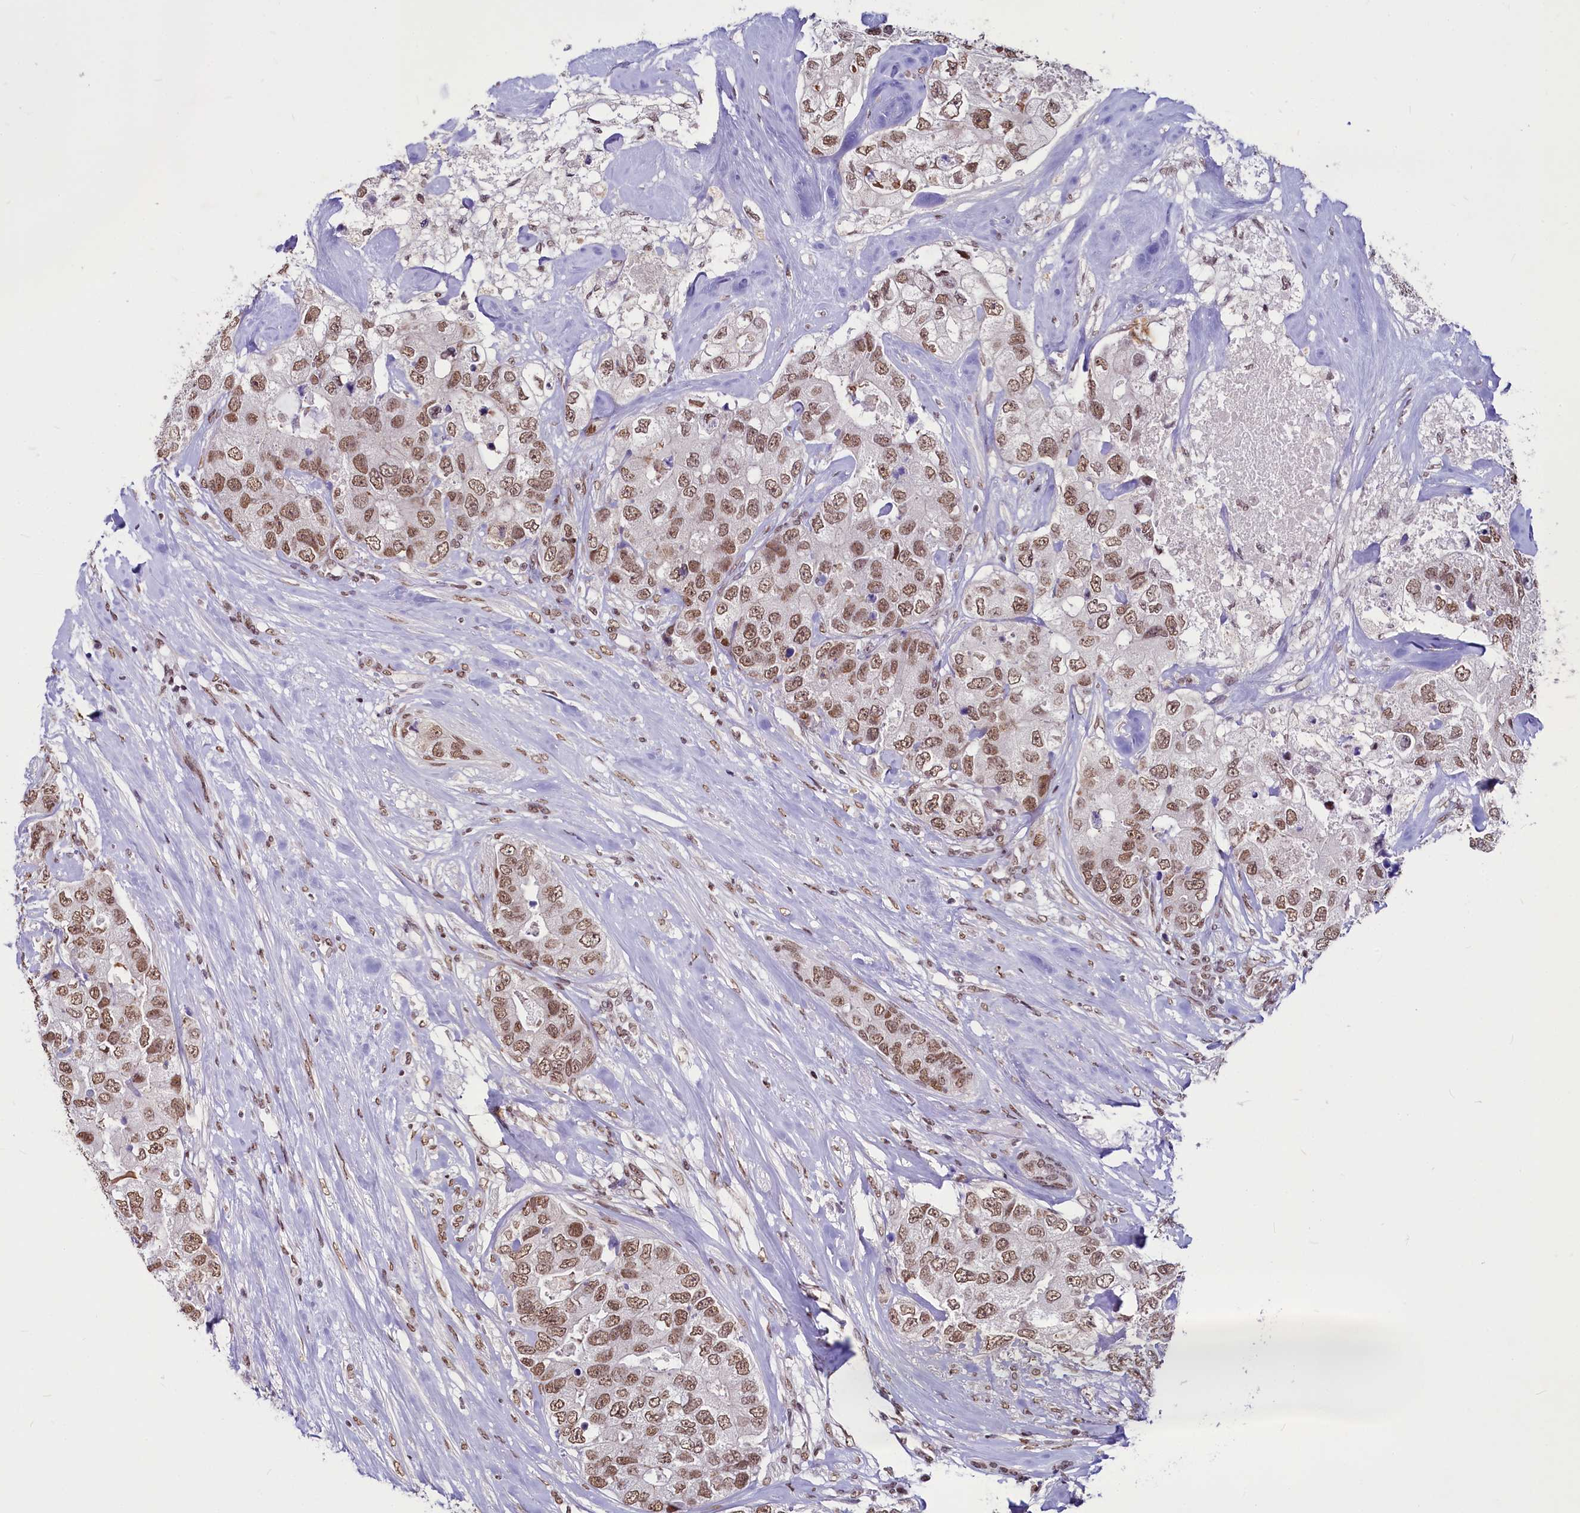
{"staining": {"intensity": "moderate", "quantity": ">75%", "location": "nuclear"}, "tissue": "breast cancer", "cell_type": "Tumor cells", "image_type": "cancer", "snomed": [{"axis": "morphology", "description": "Duct carcinoma"}, {"axis": "topography", "description": "Breast"}], "caption": "A micrograph of infiltrating ductal carcinoma (breast) stained for a protein exhibits moderate nuclear brown staining in tumor cells.", "gene": "PARPBP", "patient": {"sex": "female", "age": 62}}